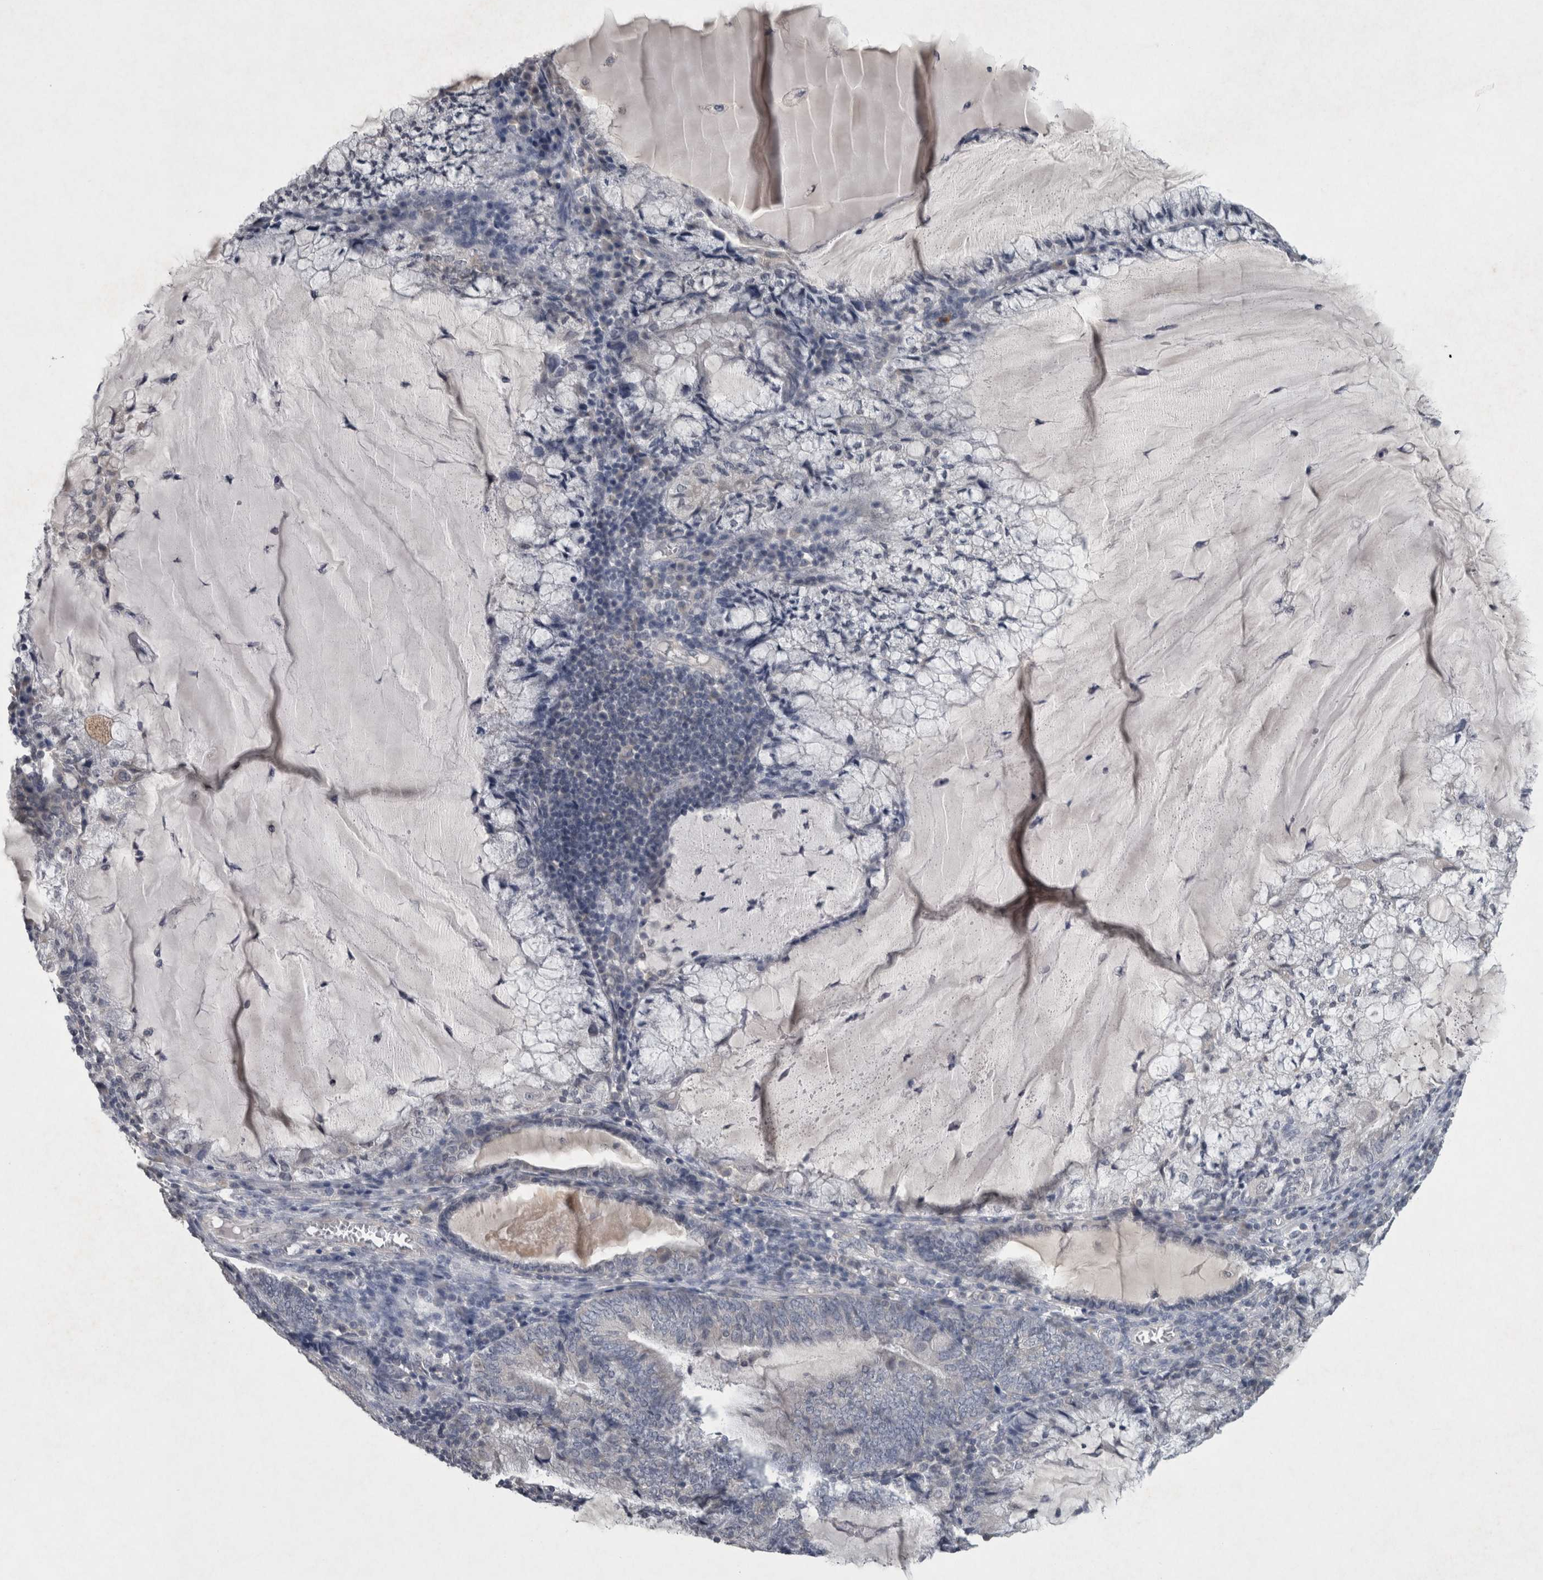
{"staining": {"intensity": "negative", "quantity": "none", "location": "none"}, "tissue": "endometrial cancer", "cell_type": "Tumor cells", "image_type": "cancer", "snomed": [{"axis": "morphology", "description": "Adenocarcinoma, NOS"}, {"axis": "topography", "description": "Endometrium"}], "caption": "The IHC micrograph has no significant expression in tumor cells of adenocarcinoma (endometrial) tissue.", "gene": "WNT7A", "patient": {"sex": "female", "age": 81}}